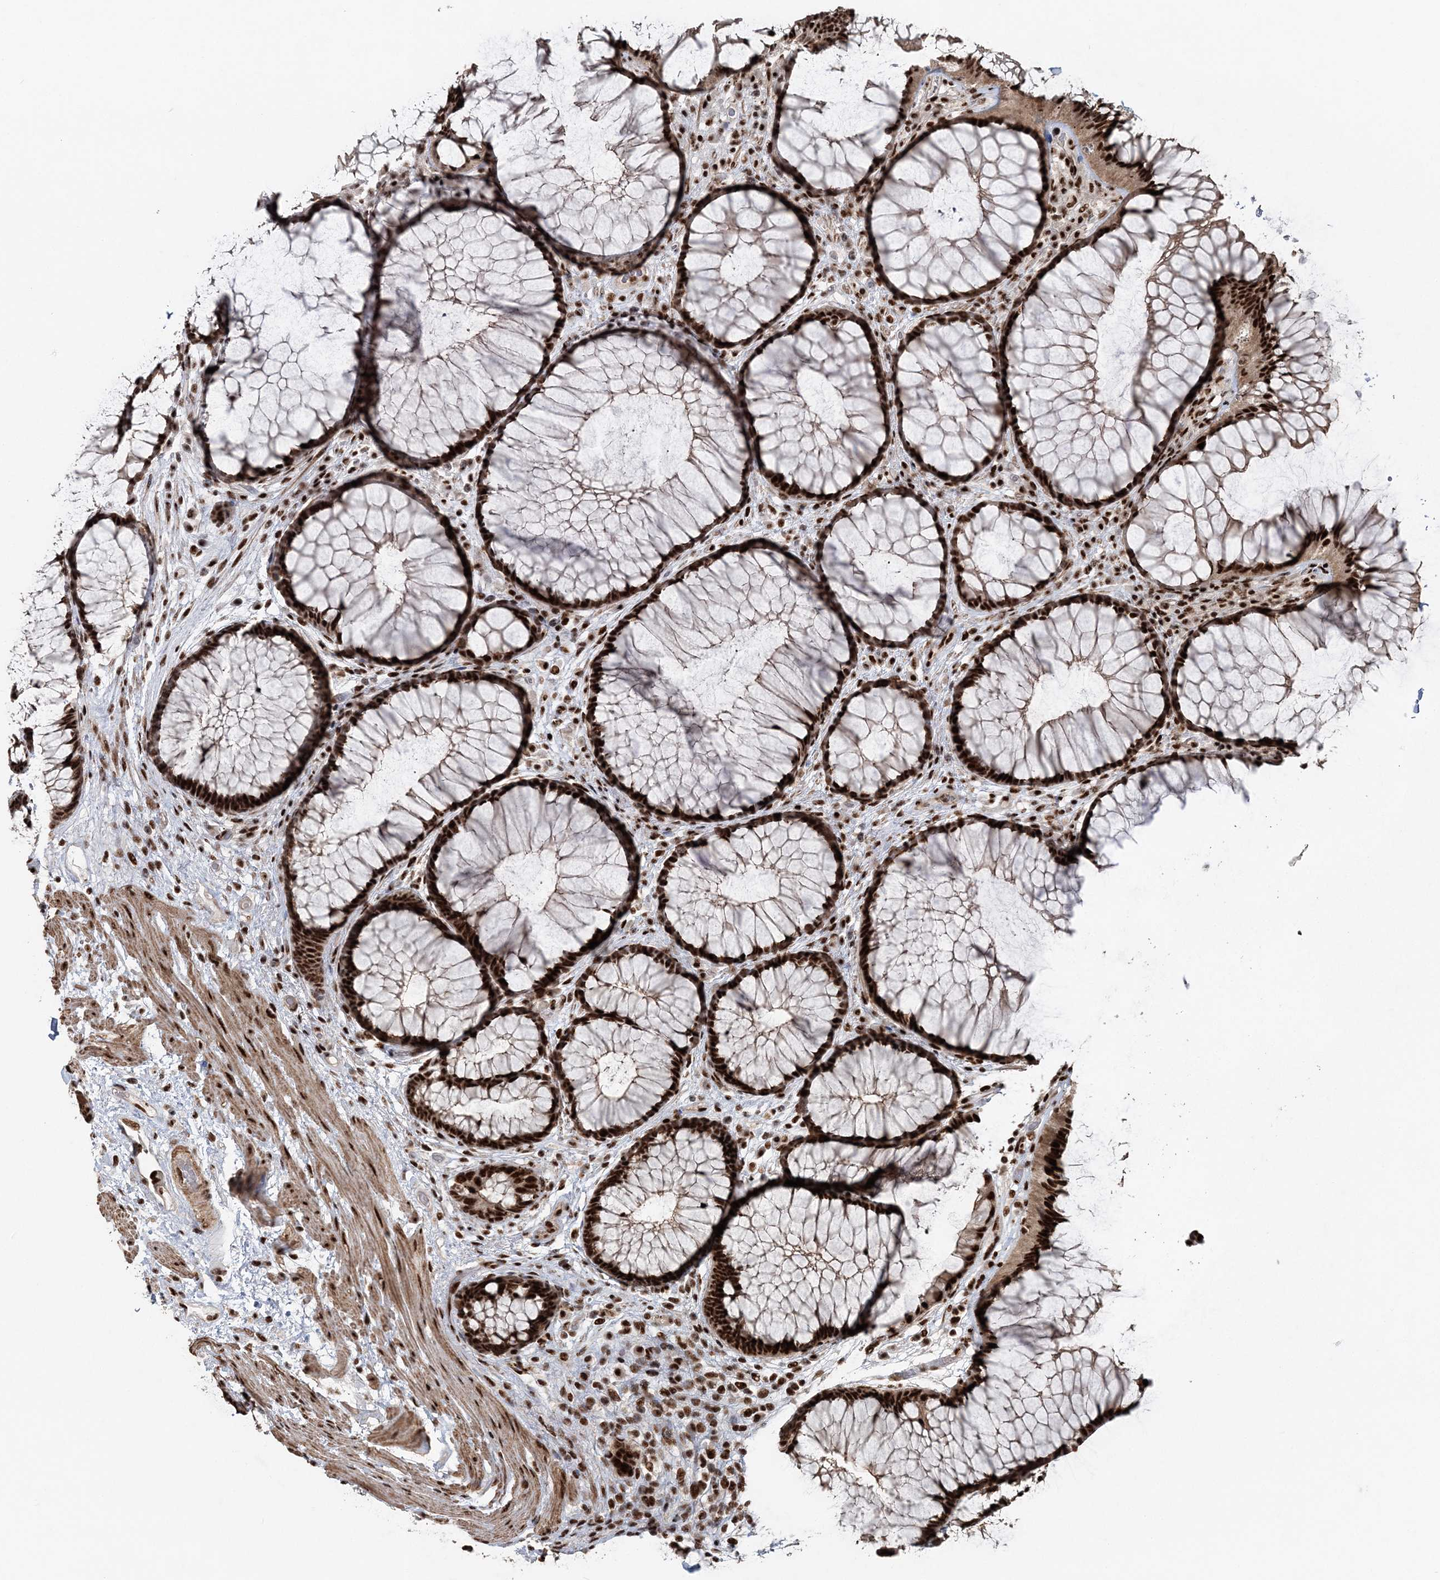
{"staining": {"intensity": "strong", "quantity": ">75%", "location": "nuclear"}, "tissue": "rectum", "cell_type": "Glandular cells", "image_type": "normal", "snomed": [{"axis": "morphology", "description": "Normal tissue, NOS"}, {"axis": "topography", "description": "Rectum"}], "caption": "Immunohistochemistry (IHC) staining of unremarkable rectum, which exhibits high levels of strong nuclear expression in approximately >75% of glandular cells indicating strong nuclear protein expression. The staining was performed using DAB (brown) for protein detection and nuclei were counterstained in hematoxylin (blue).", "gene": "EXOSC8", "patient": {"sex": "male", "age": 51}}